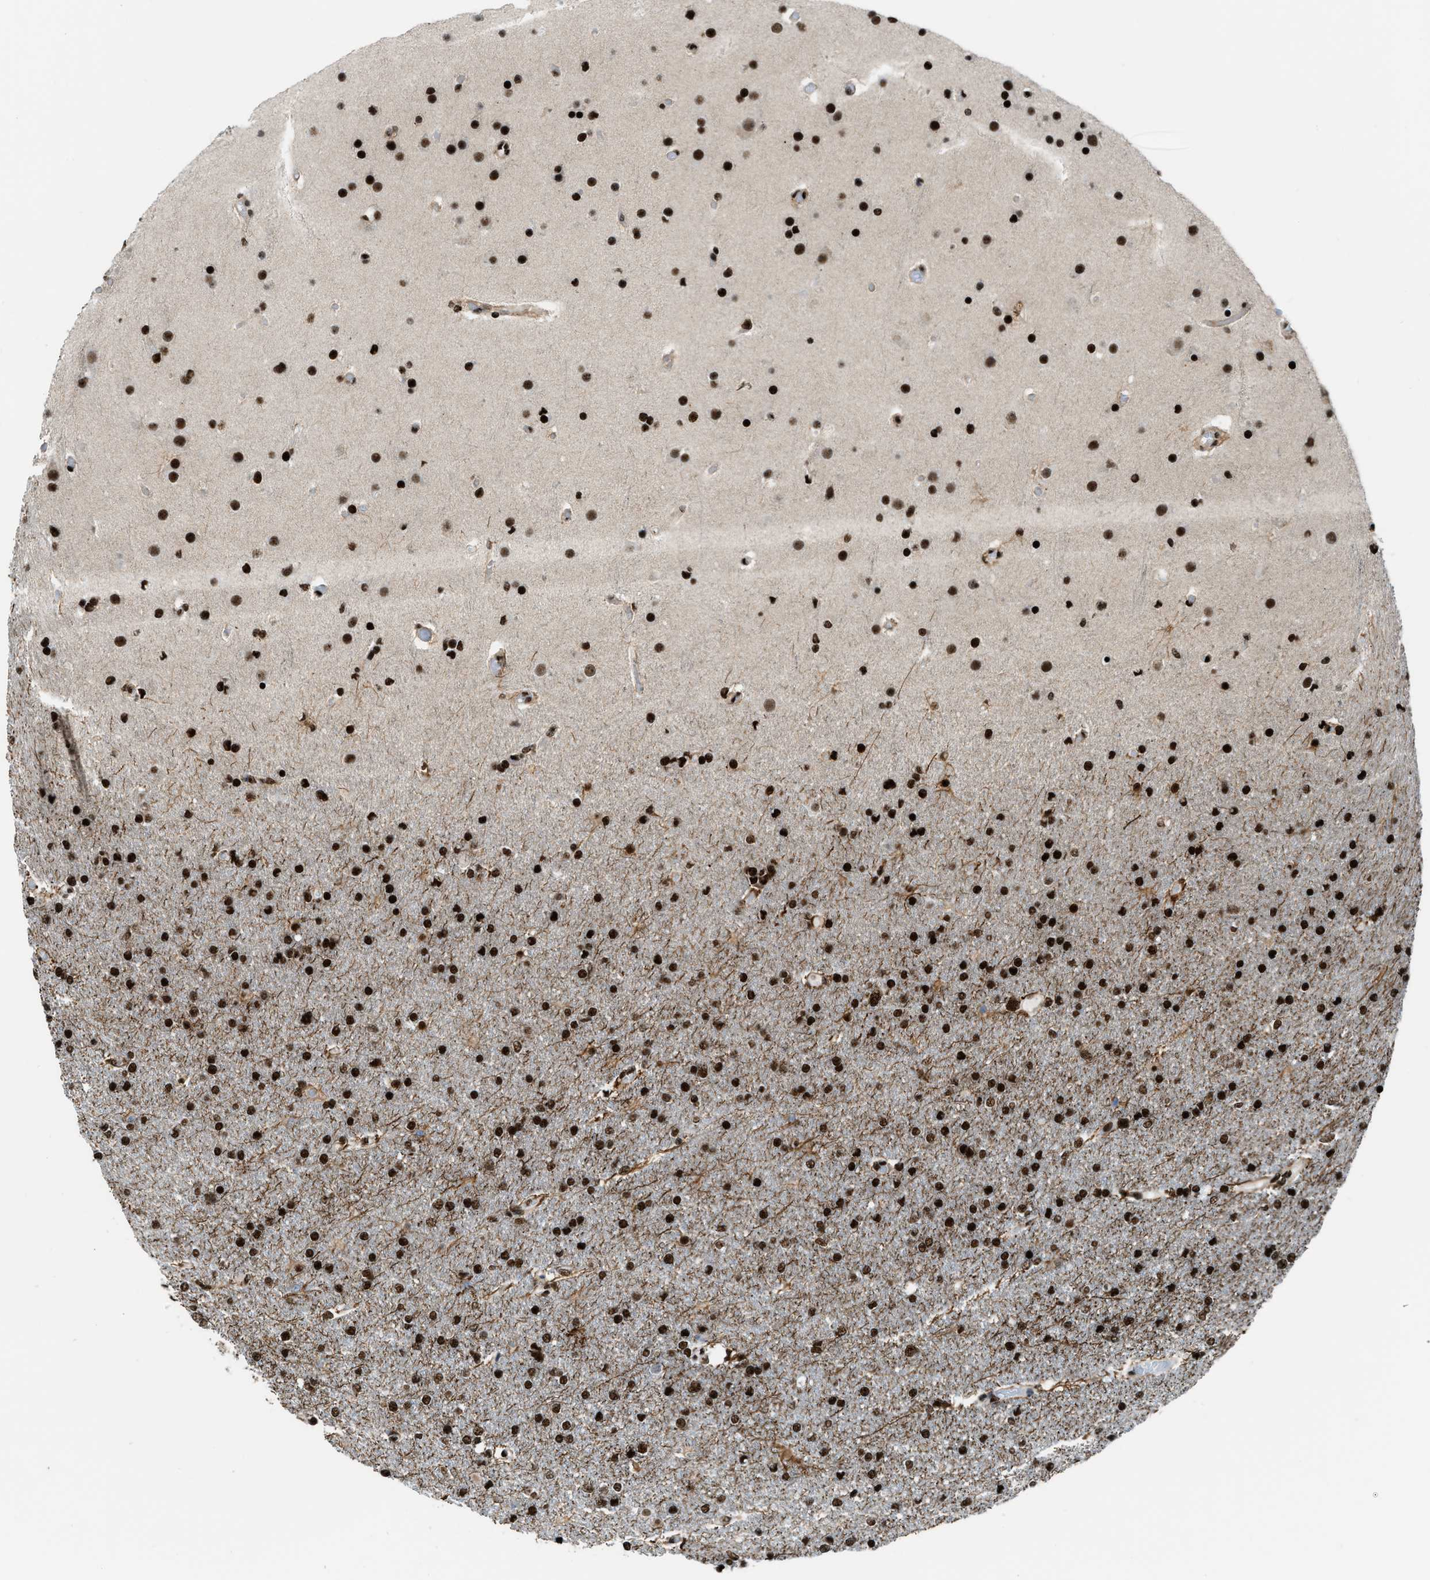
{"staining": {"intensity": "strong", "quantity": ">75%", "location": "nuclear"}, "tissue": "glioma", "cell_type": "Tumor cells", "image_type": "cancer", "snomed": [{"axis": "morphology", "description": "Glioma, malignant, High grade"}, {"axis": "topography", "description": "Cerebral cortex"}], "caption": "Human glioma stained with a brown dye shows strong nuclear positive staining in about >75% of tumor cells.", "gene": "NUMA1", "patient": {"sex": "female", "age": 36}}